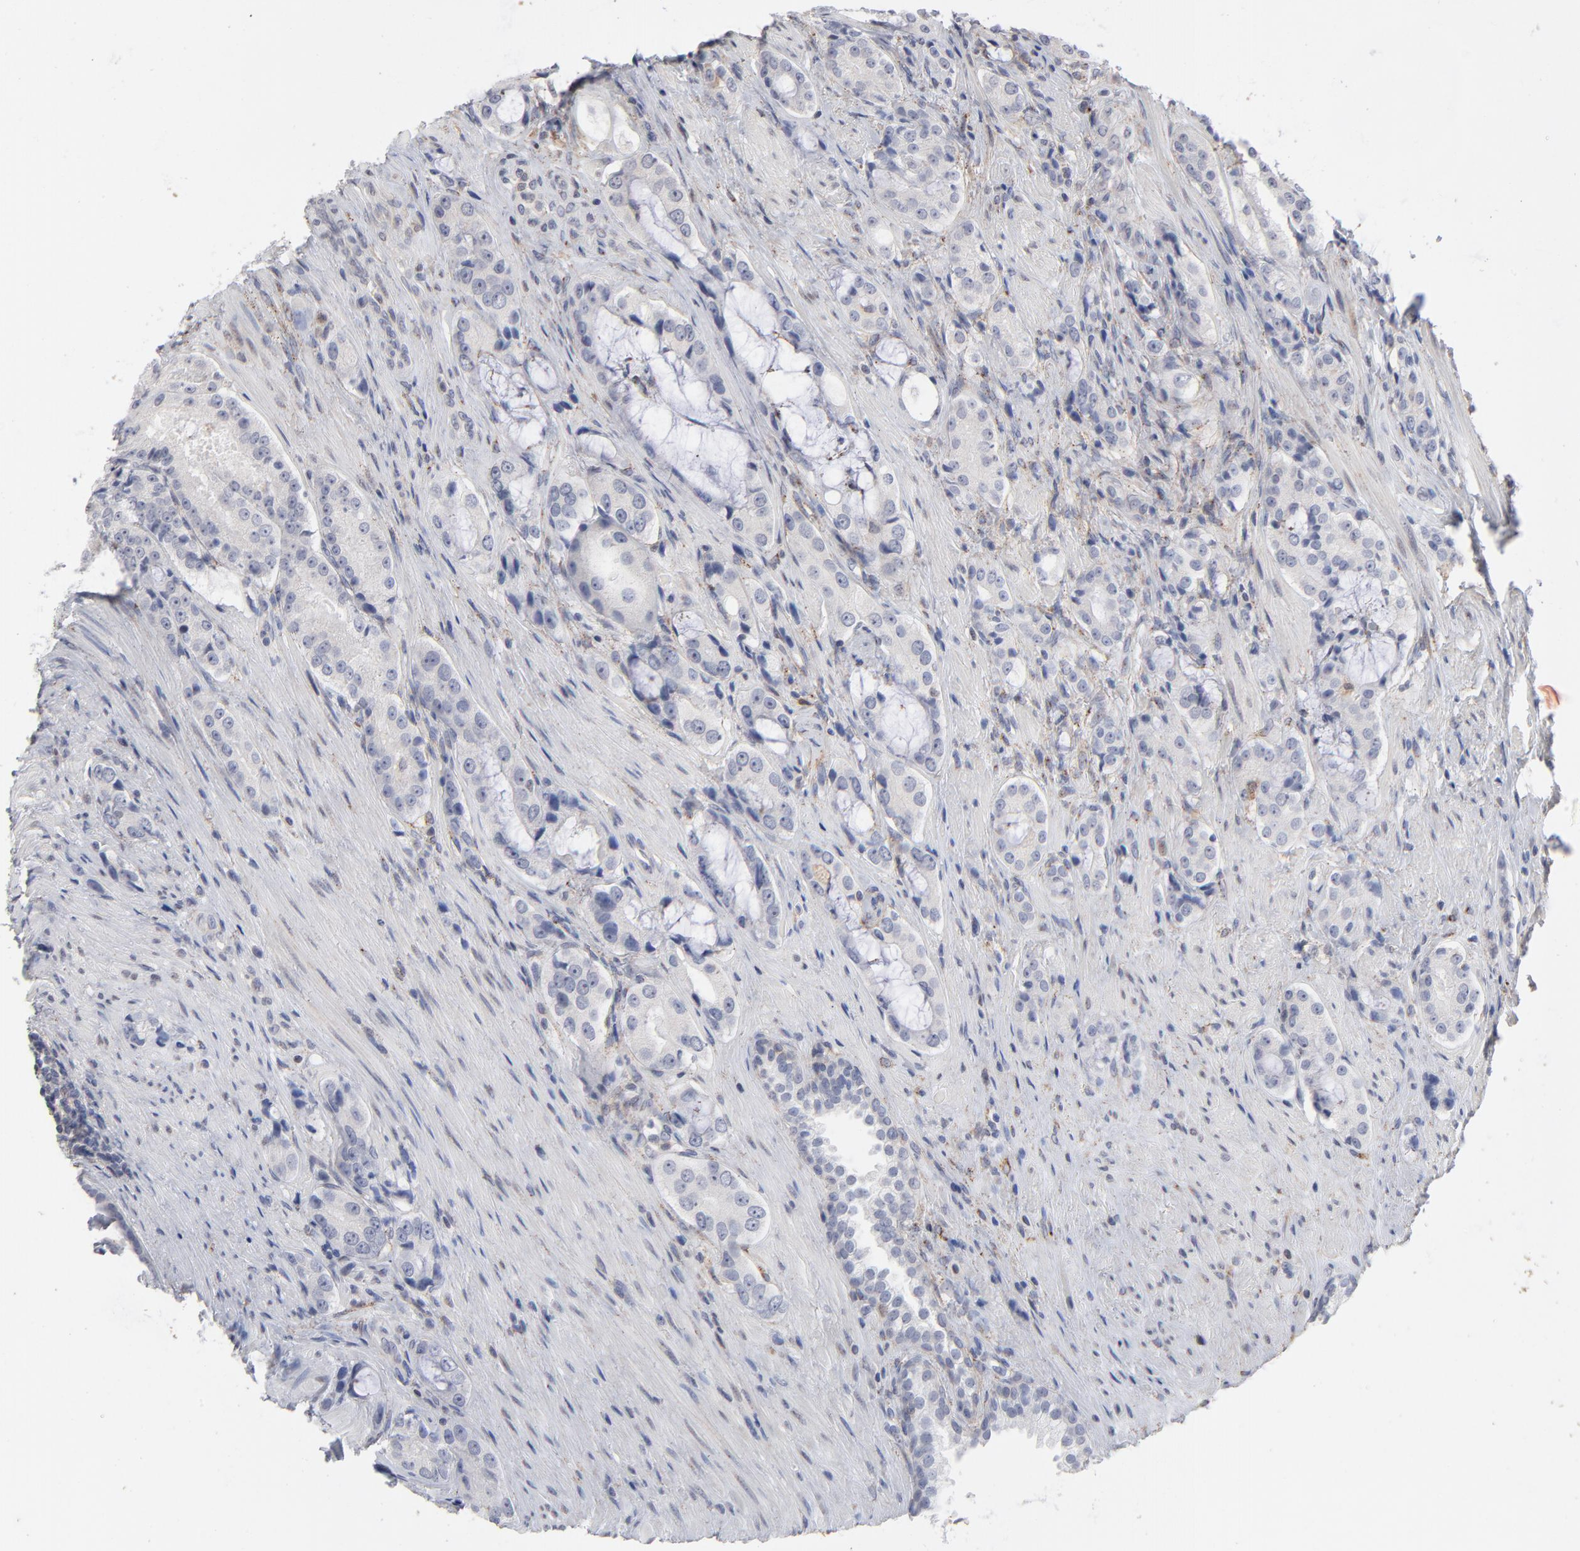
{"staining": {"intensity": "negative", "quantity": "none", "location": "none"}, "tissue": "prostate cancer", "cell_type": "Tumor cells", "image_type": "cancer", "snomed": [{"axis": "morphology", "description": "Adenocarcinoma, High grade"}, {"axis": "topography", "description": "Prostate"}], "caption": "Prostate cancer (high-grade adenocarcinoma) was stained to show a protein in brown. There is no significant positivity in tumor cells.", "gene": "AURKA", "patient": {"sex": "male", "age": 72}}